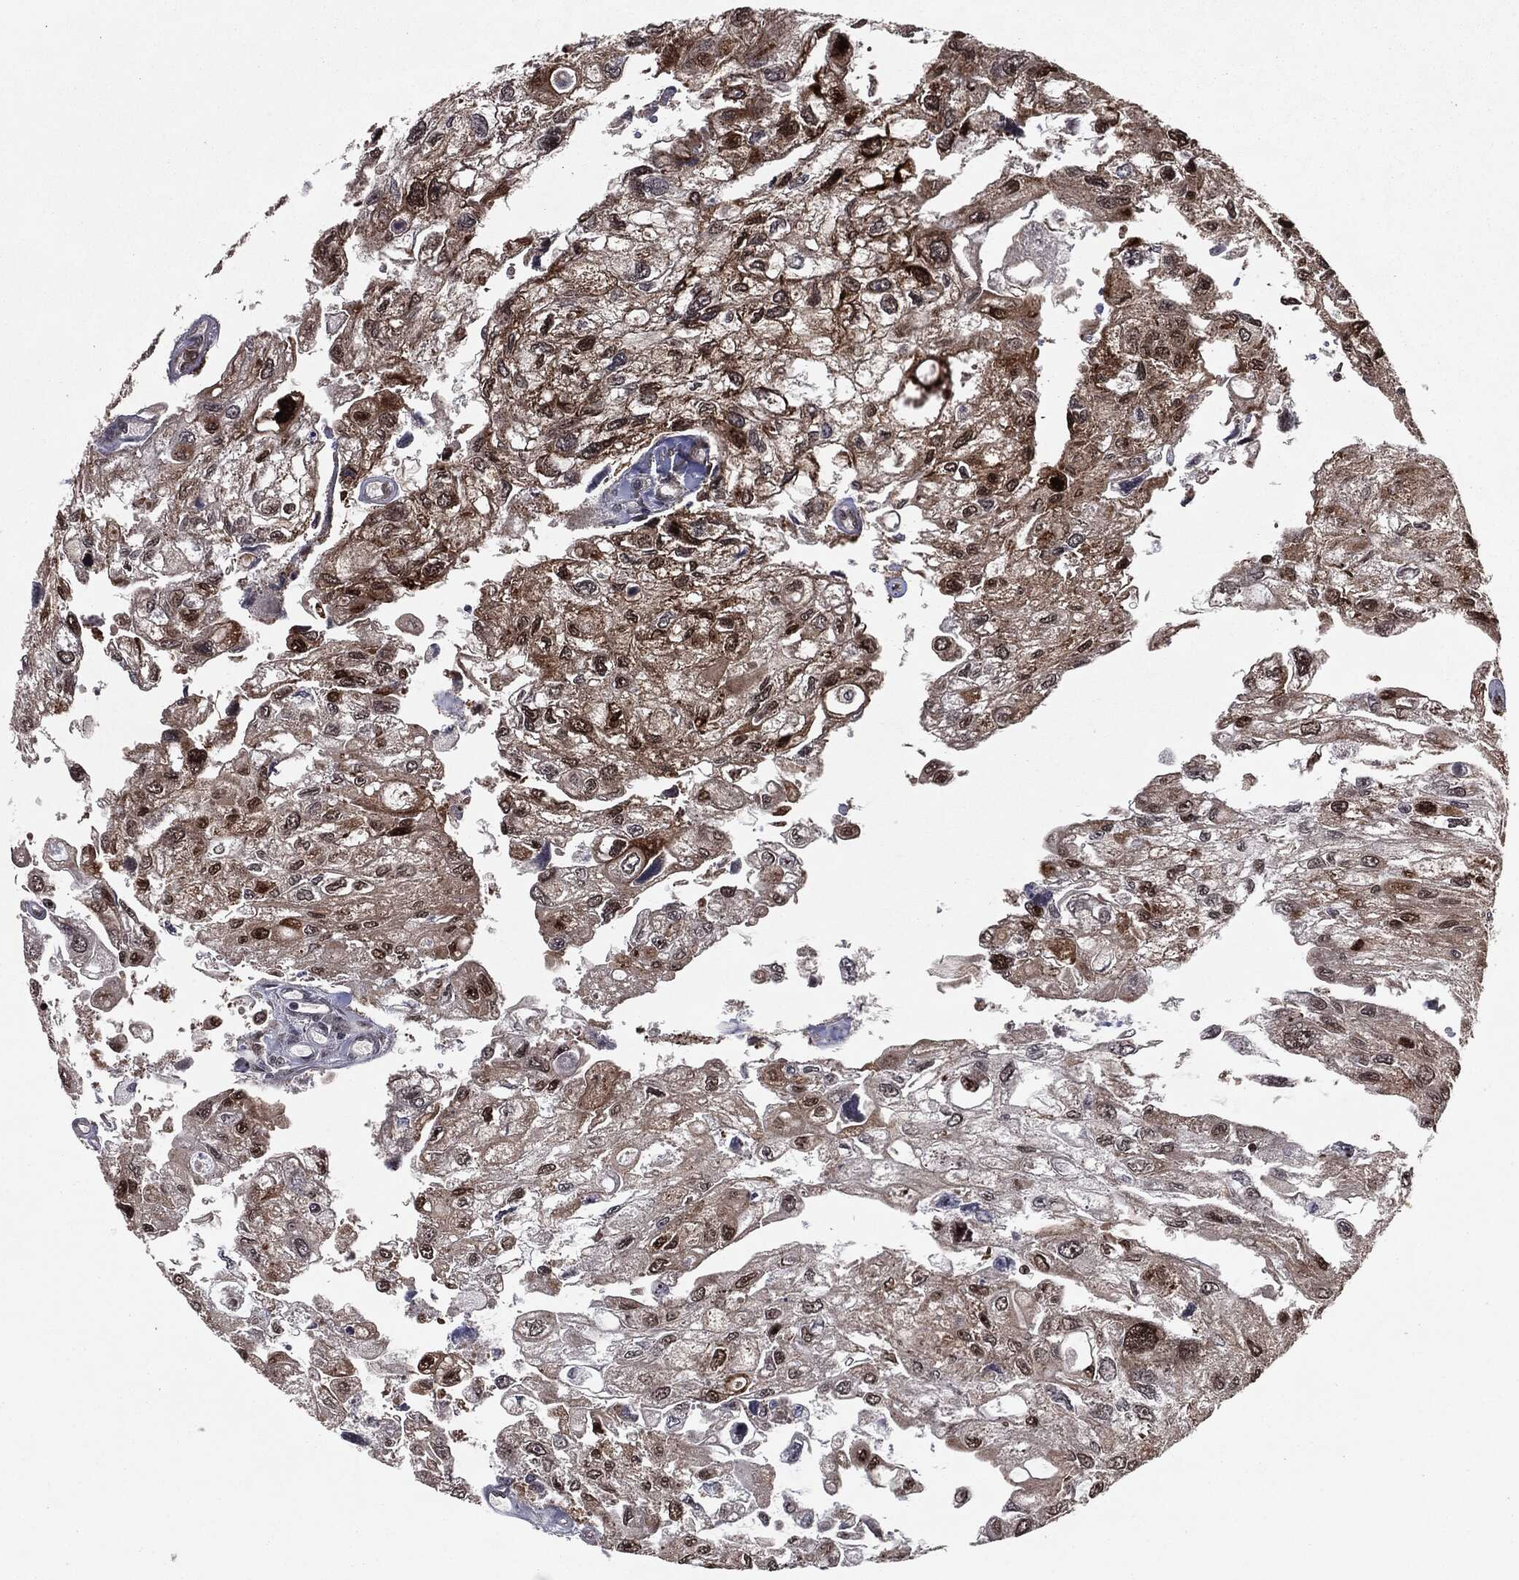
{"staining": {"intensity": "strong", "quantity": "25%-75%", "location": "cytoplasmic/membranous,nuclear"}, "tissue": "urothelial cancer", "cell_type": "Tumor cells", "image_type": "cancer", "snomed": [{"axis": "morphology", "description": "Urothelial carcinoma, High grade"}, {"axis": "topography", "description": "Urinary bladder"}], "caption": "Immunohistochemical staining of urothelial cancer demonstrates strong cytoplasmic/membranous and nuclear protein positivity in about 25%-75% of tumor cells.", "gene": "CHCHD2", "patient": {"sex": "male", "age": 59}}